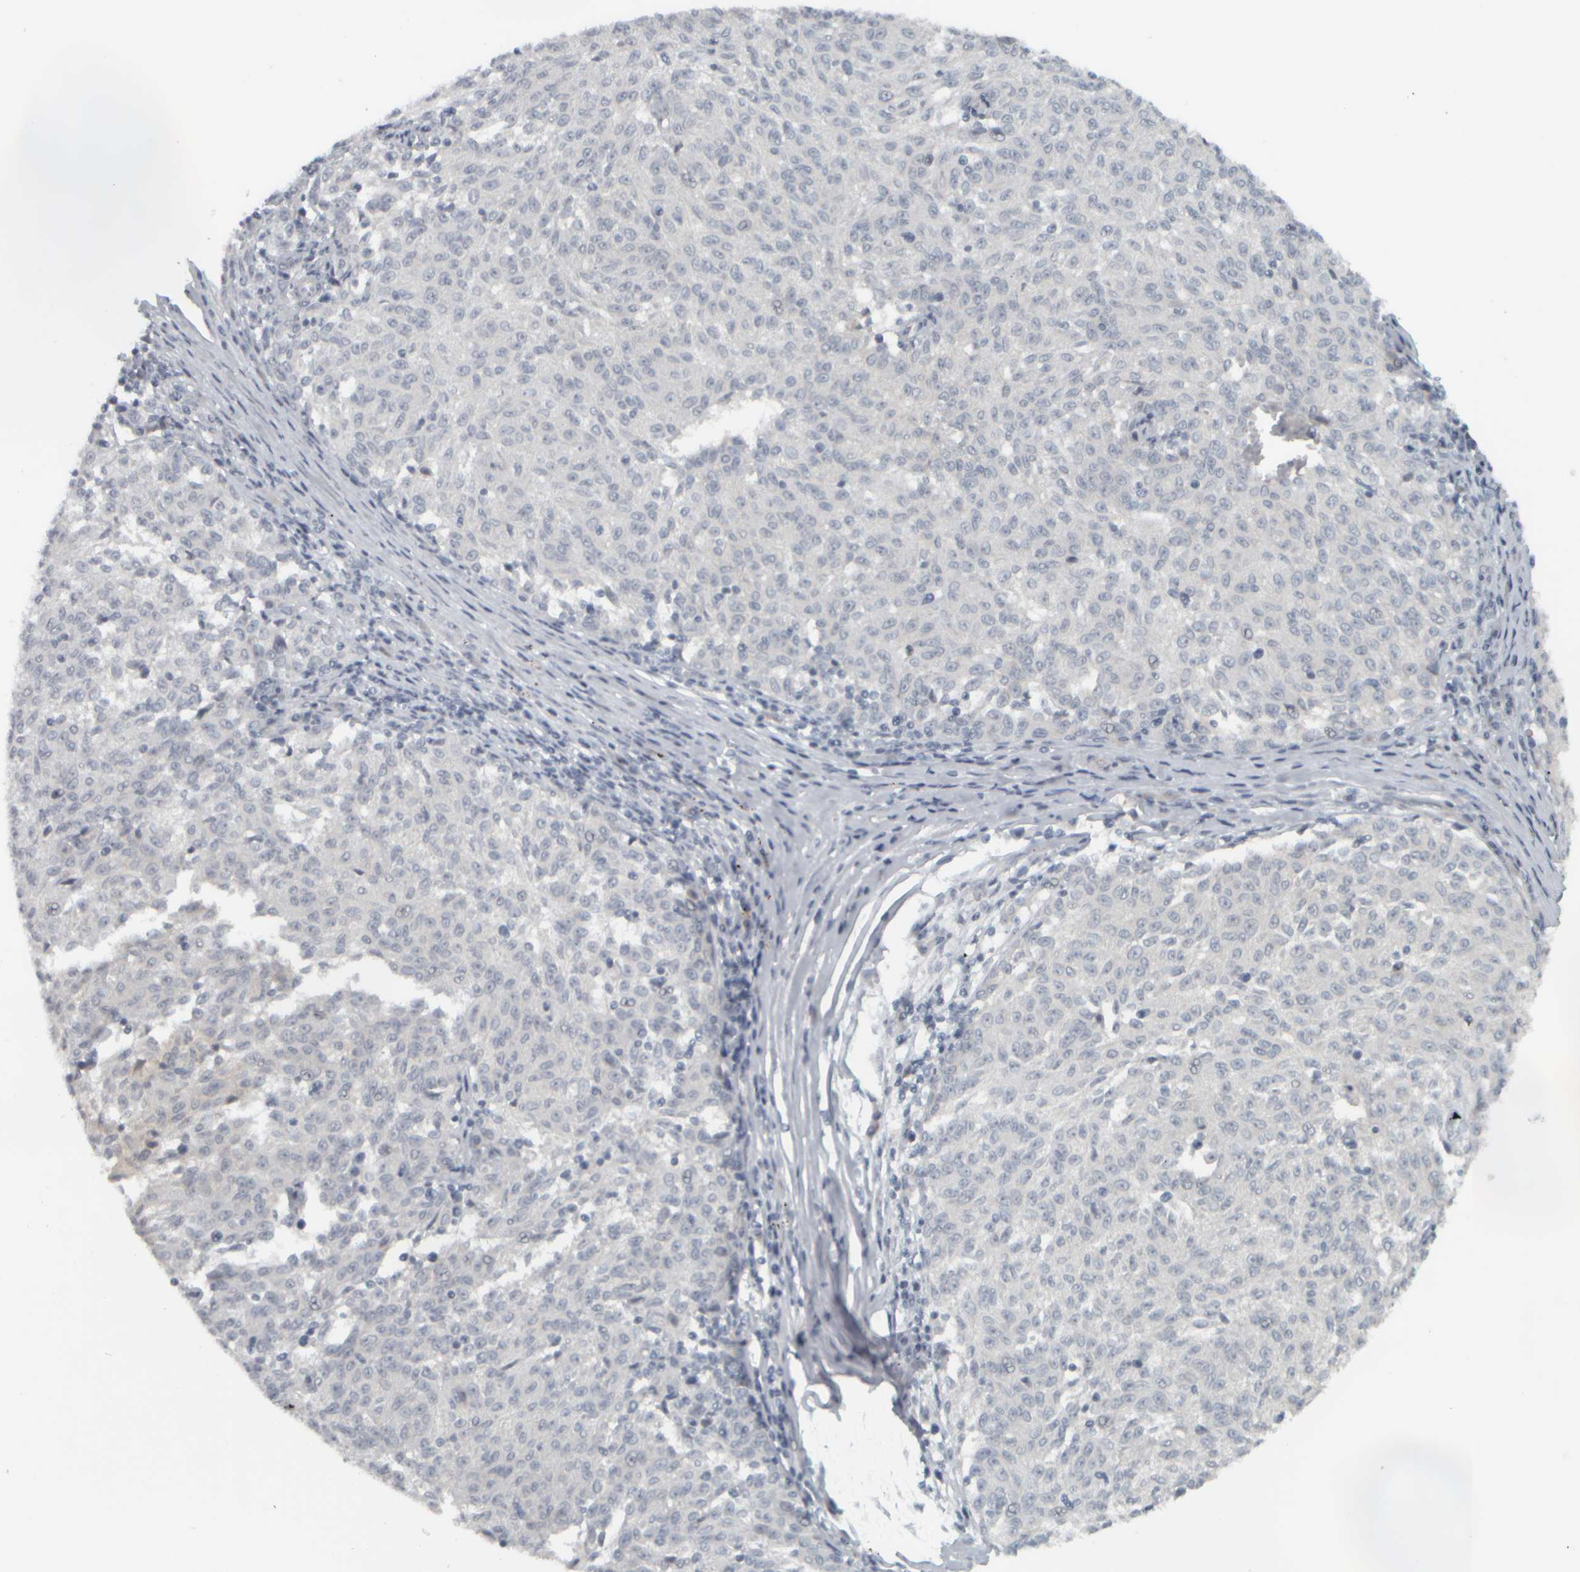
{"staining": {"intensity": "negative", "quantity": "none", "location": "none"}, "tissue": "melanoma", "cell_type": "Tumor cells", "image_type": "cancer", "snomed": [{"axis": "morphology", "description": "Malignant melanoma, NOS"}, {"axis": "topography", "description": "Skin"}], "caption": "Immunohistochemistry (IHC) histopathology image of neoplastic tissue: melanoma stained with DAB (3,3'-diaminobenzidine) reveals no significant protein expression in tumor cells.", "gene": "NAPG", "patient": {"sex": "female", "age": 72}}